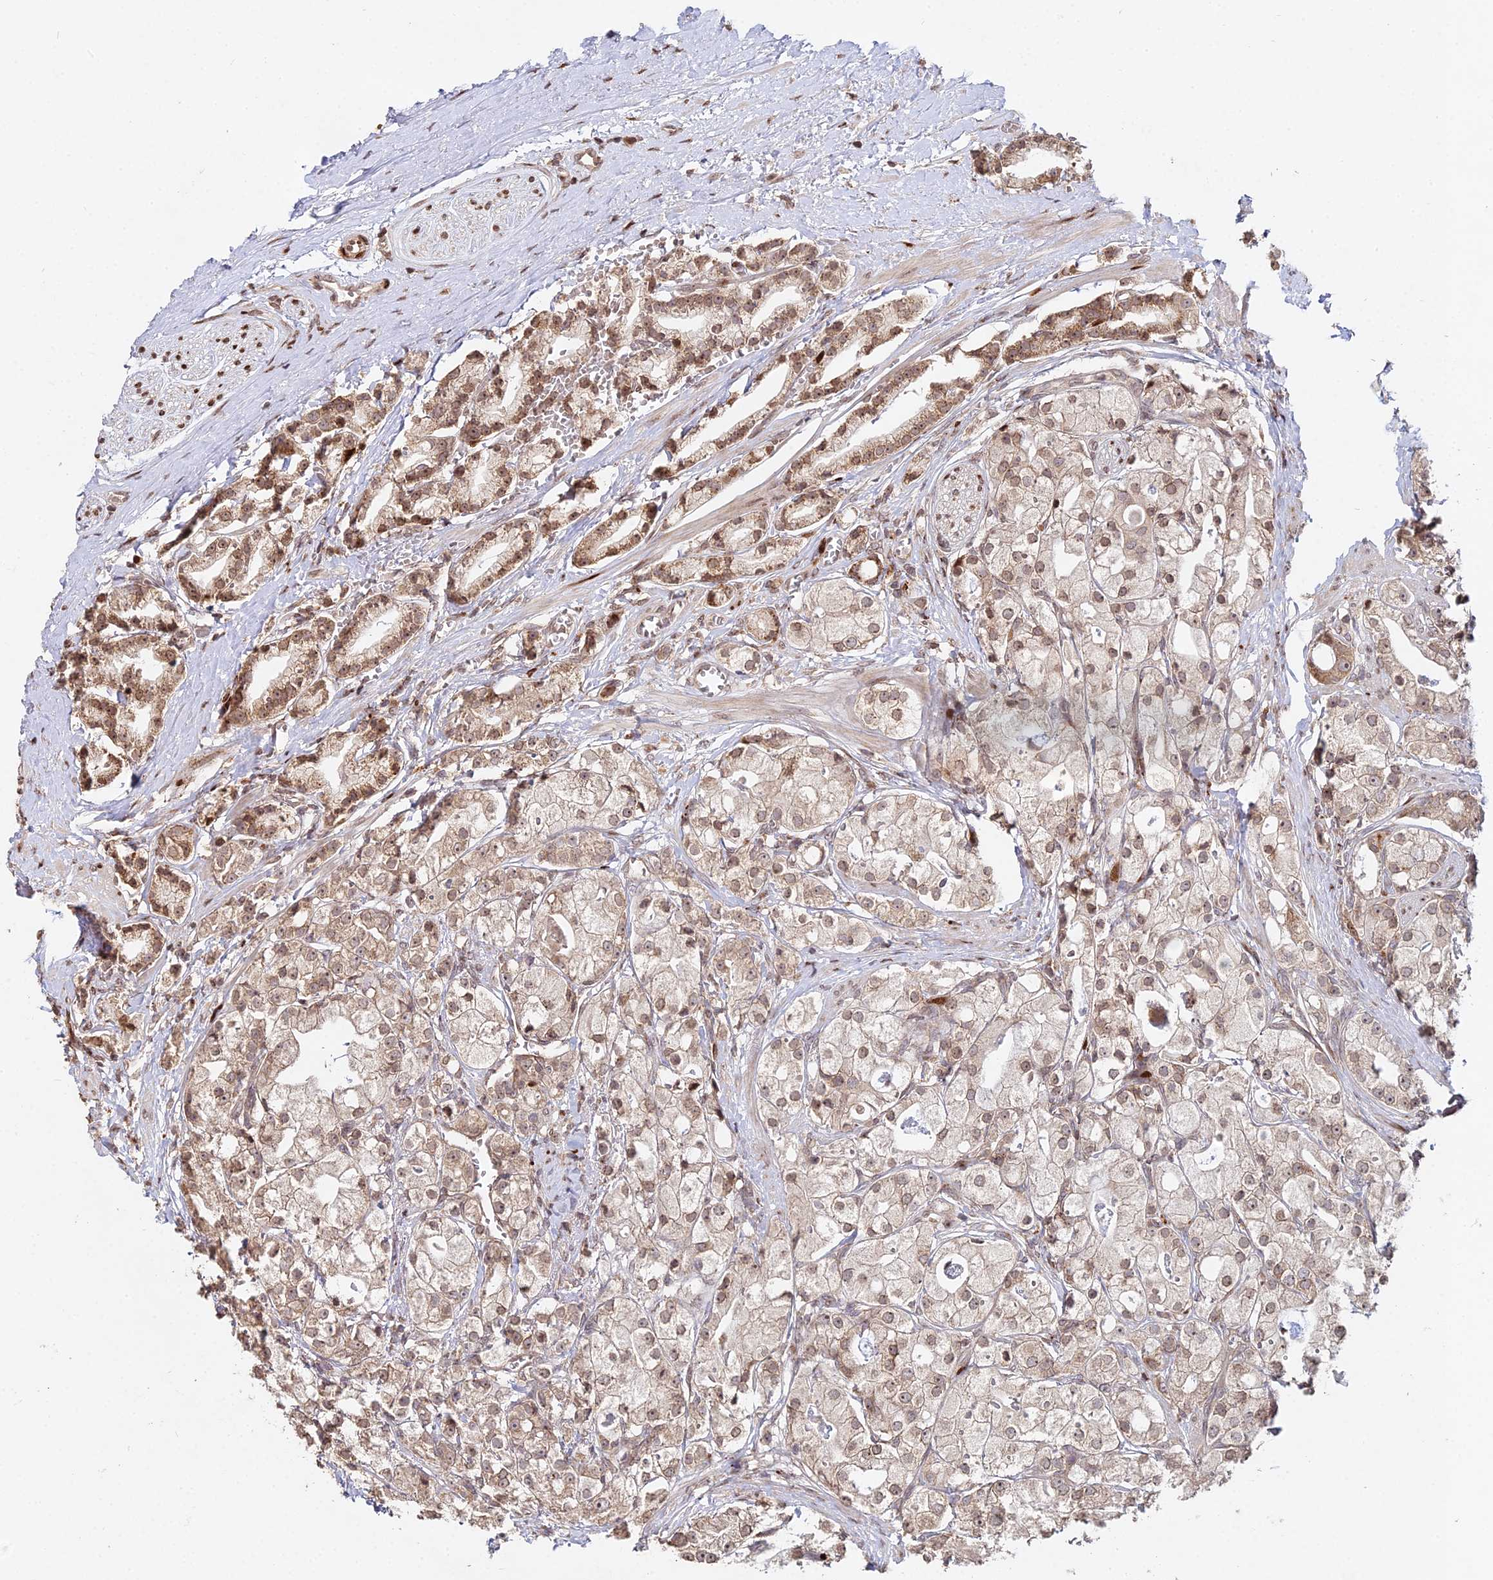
{"staining": {"intensity": "moderate", "quantity": ">75%", "location": "cytoplasmic/membranous,nuclear"}, "tissue": "prostate cancer", "cell_type": "Tumor cells", "image_type": "cancer", "snomed": [{"axis": "morphology", "description": "Adenocarcinoma, High grade"}, {"axis": "topography", "description": "Prostate"}], "caption": "Adenocarcinoma (high-grade) (prostate) stained for a protein displays moderate cytoplasmic/membranous and nuclear positivity in tumor cells. (brown staining indicates protein expression, while blue staining denotes nuclei).", "gene": "RBMS2", "patient": {"sex": "male", "age": 71}}